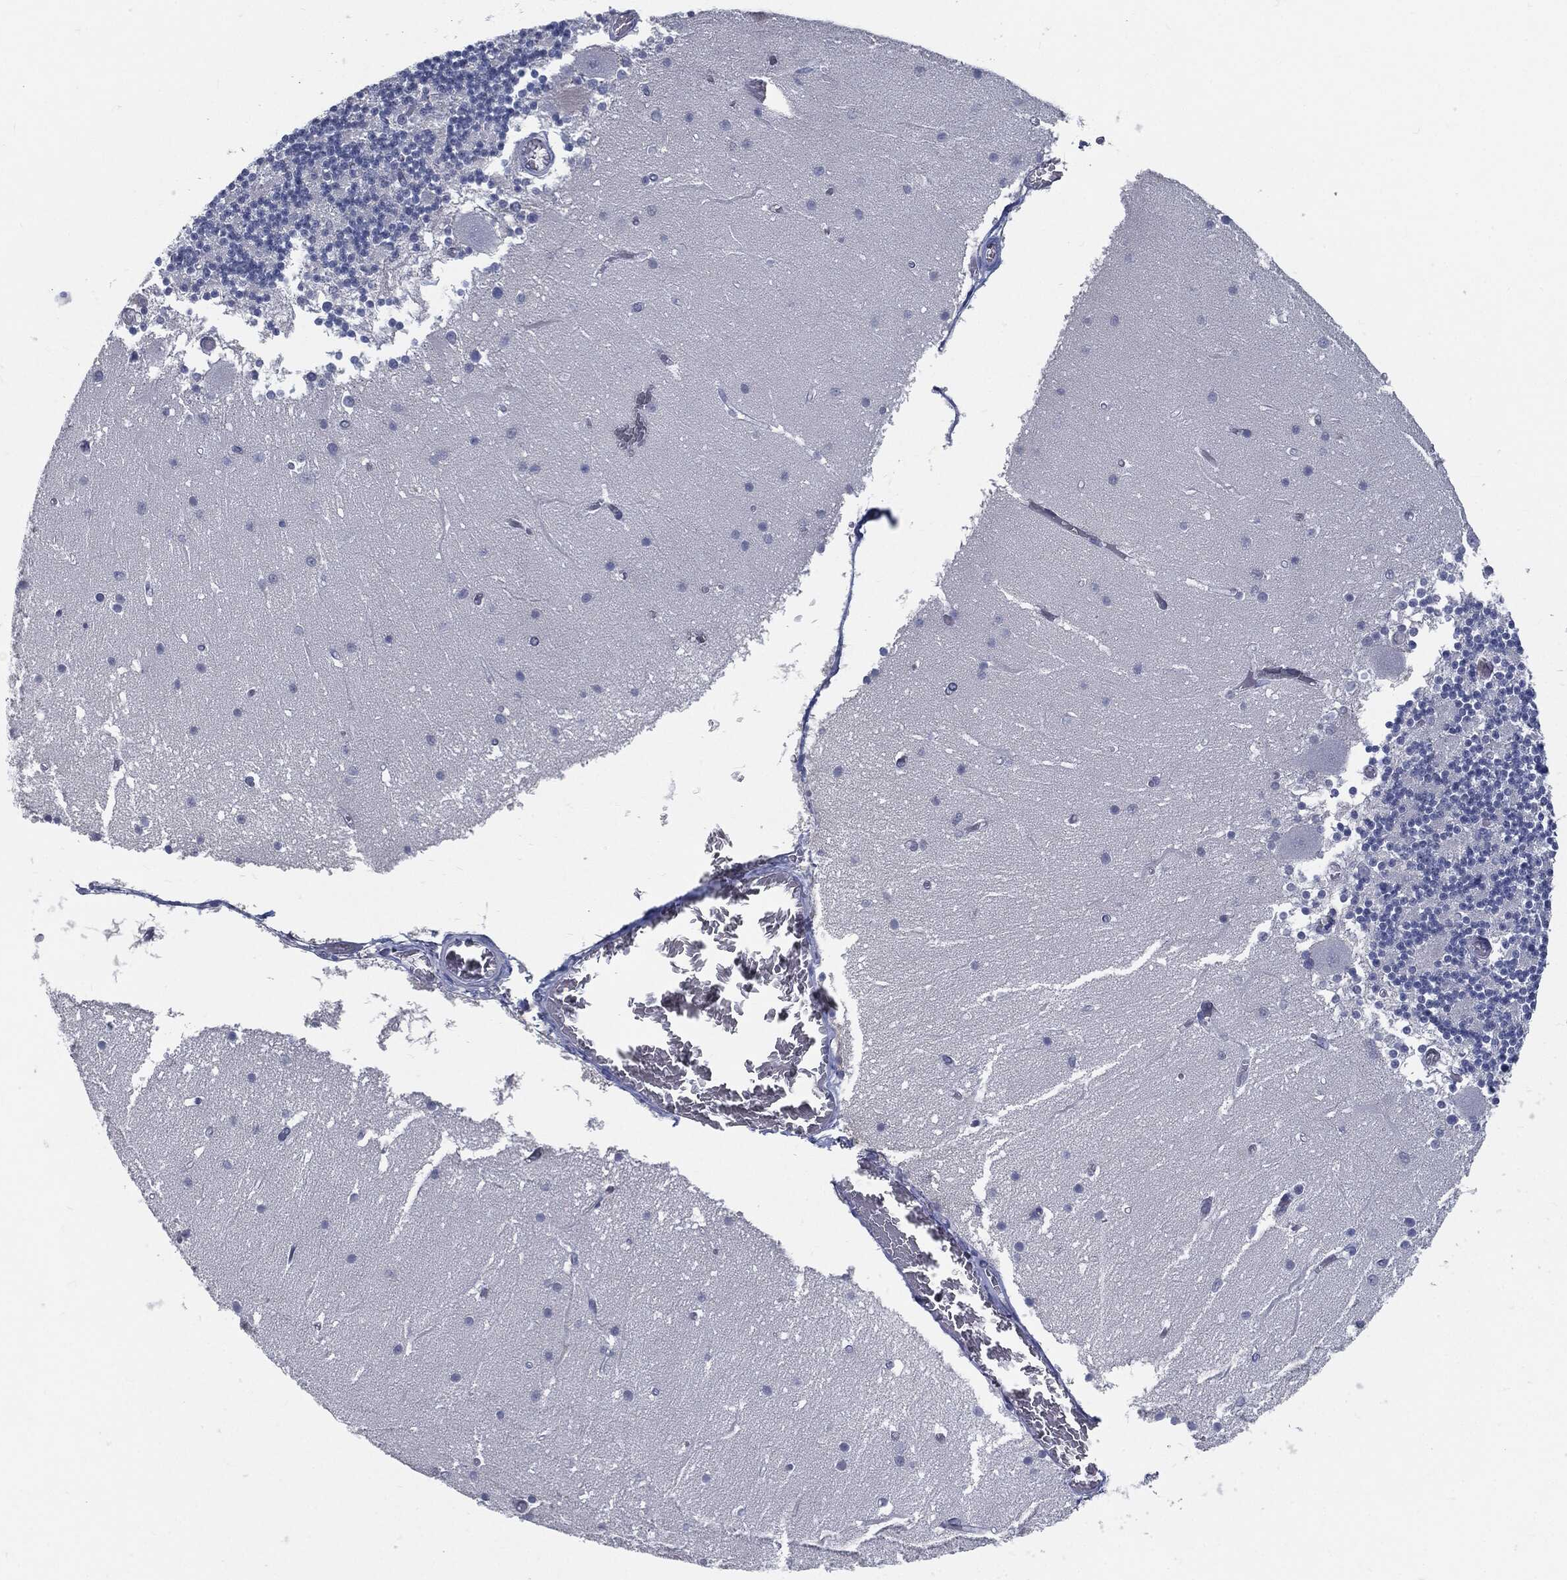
{"staining": {"intensity": "negative", "quantity": "none", "location": "none"}, "tissue": "cerebellum", "cell_type": "Cells in granular layer", "image_type": "normal", "snomed": [{"axis": "morphology", "description": "Normal tissue, NOS"}, {"axis": "topography", "description": "Cerebellum"}], "caption": "The IHC photomicrograph has no significant expression in cells in granular layer of cerebellum. Nuclei are stained in blue.", "gene": "MST1", "patient": {"sex": "female", "age": 28}}